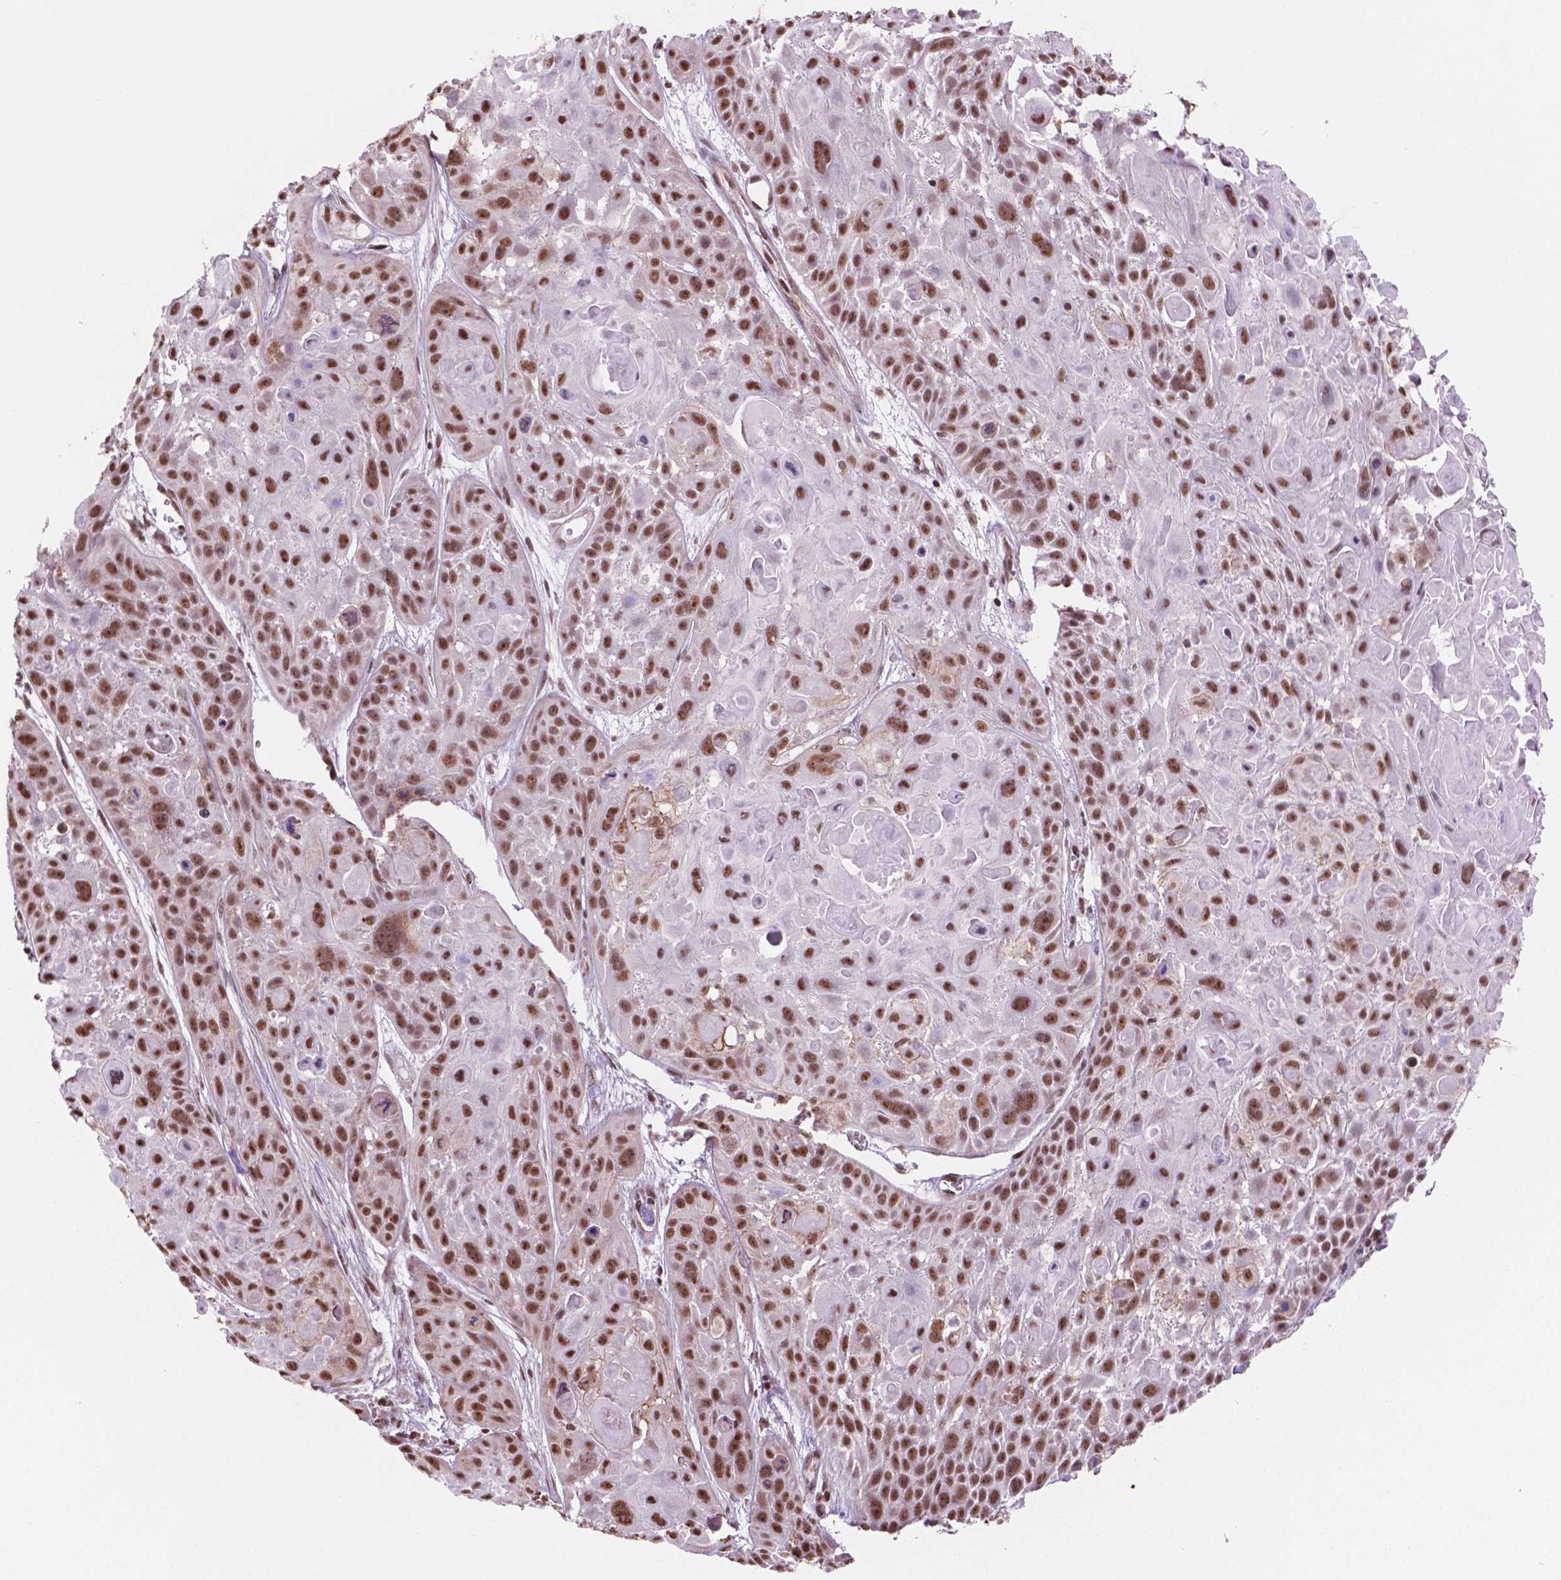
{"staining": {"intensity": "strong", "quantity": ">75%", "location": "nuclear"}, "tissue": "skin cancer", "cell_type": "Tumor cells", "image_type": "cancer", "snomed": [{"axis": "morphology", "description": "Squamous cell carcinoma, NOS"}, {"axis": "topography", "description": "Skin"}, {"axis": "topography", "description": "Anal"}], "caption": "Protein staining of skin cancer tissue displays strong nuclear staining in about >75% of tumor cells.", "gene": "NDUFA10", "patient": {"sex": "female", "age": 75}}